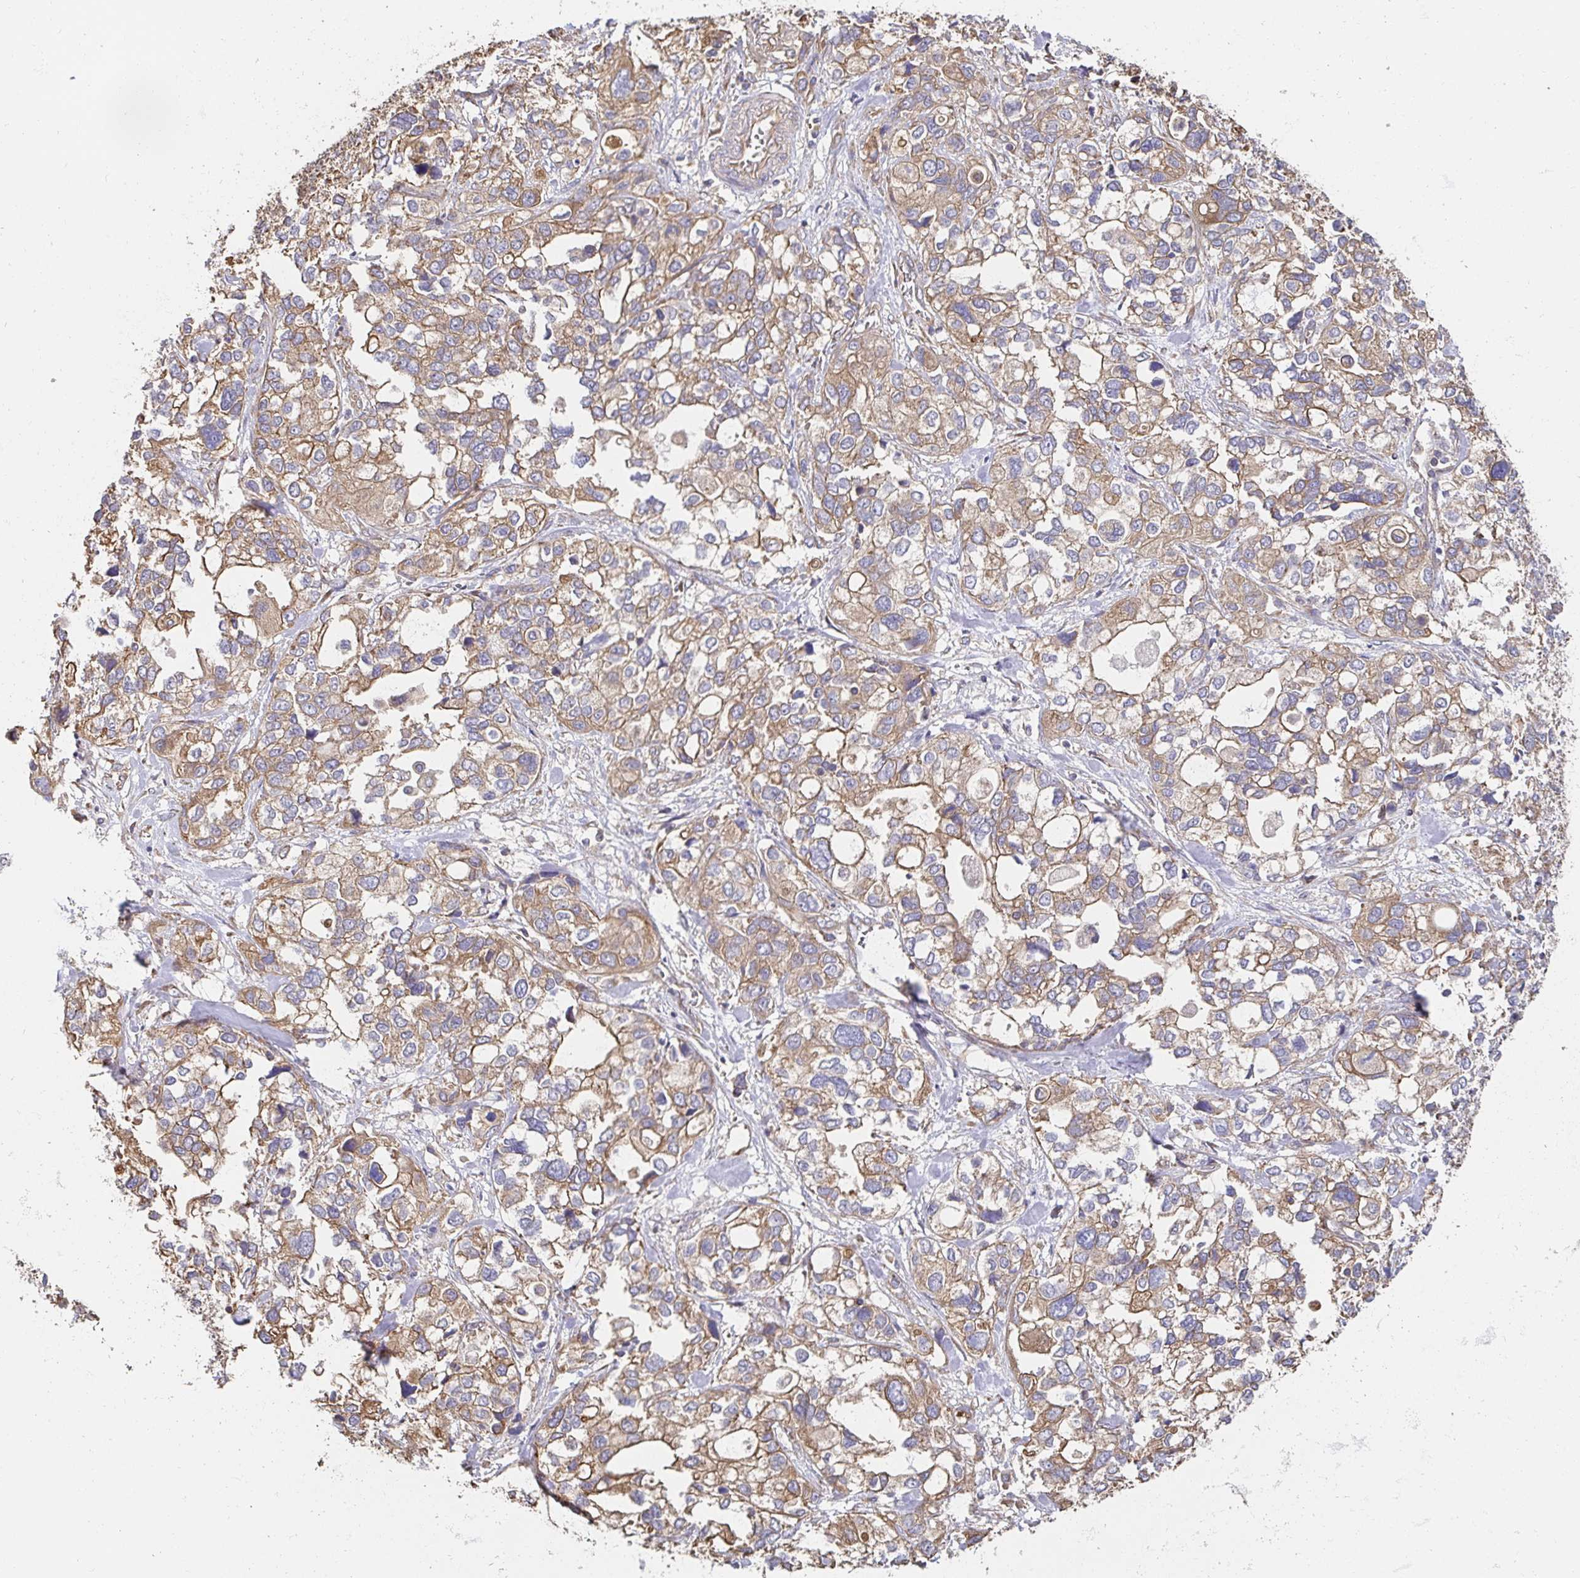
{"staining": {"intensity": "moderate", "quantity": ">75%", "location": "cytoplasmic/membranous"}, "tissue": "stomach cancer", "cell_type": "Tumor cells", "image_type": "cancer", "snomed": [{"axis": "morphology", "description": "Adenocarcinoma, NOS"}, {"axis": "topography", "description": "Stomach, upper"}], "caption": "Adenocarcinoma (stomach) stained with a protein marker exhibits moderate staining in tumor cells.", "gene": "APBB1", "patient": {"sex": "female", "age": 81}}